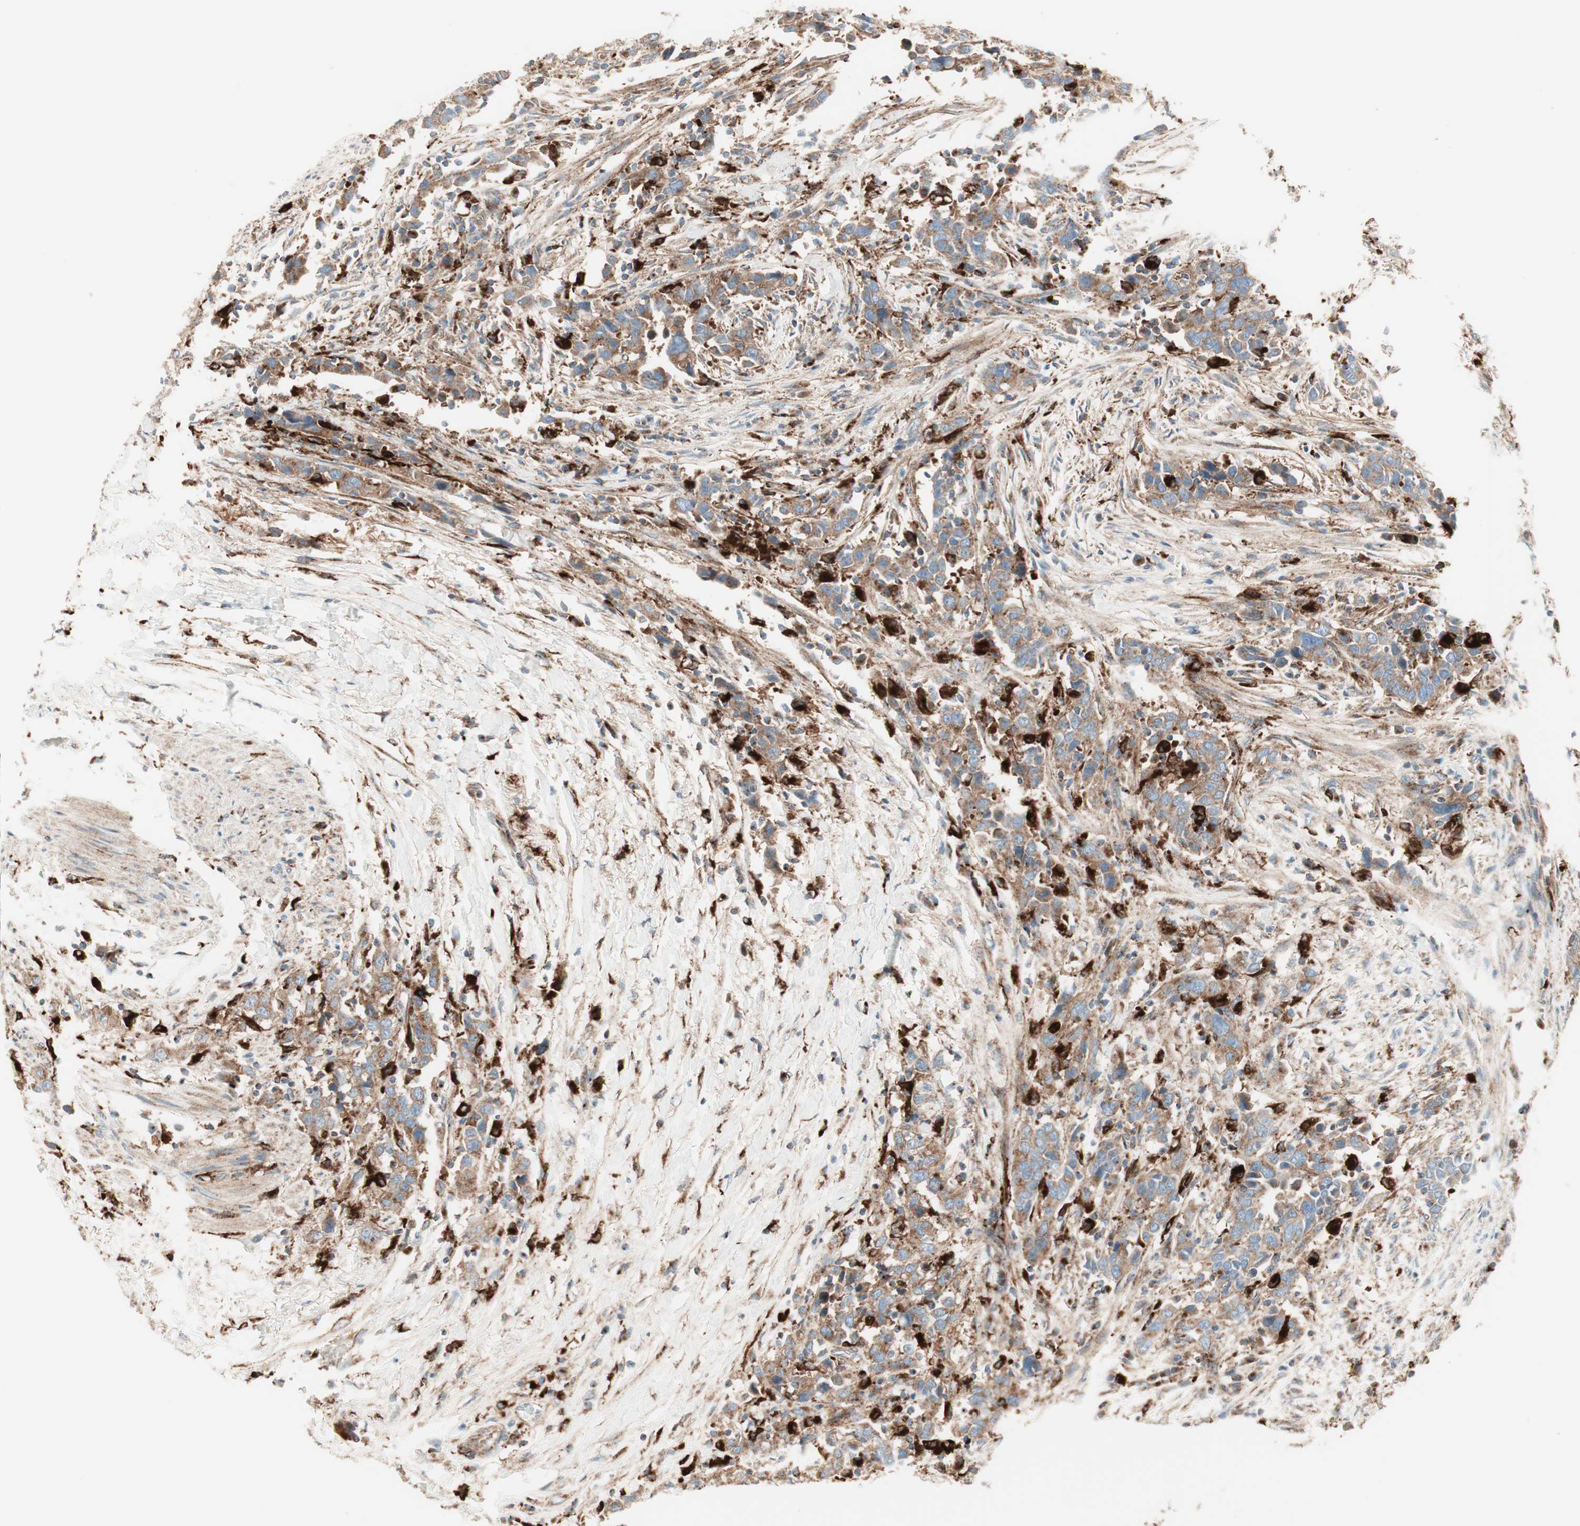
{"staining": {"intensity": "moderate", "quantity": ">75%", "location": "cytoplasmic/membranous"}, "tissue": "urothelial cancer", "cell_type": "Tumor cells", "image_type": "cancer", "snomed": [{"axis": "morphology", "description": "Urothelial carcinoma, High grade"}, {"axis": "topography", "description": "Urinary bladder"}], "caption": "High-grade urothelial carcinoma stained with a protein marker reveals moderate staining in tumor cells.", "gene": "ATP6V1G1", "patient": {"sex": "male", "age": 61}}